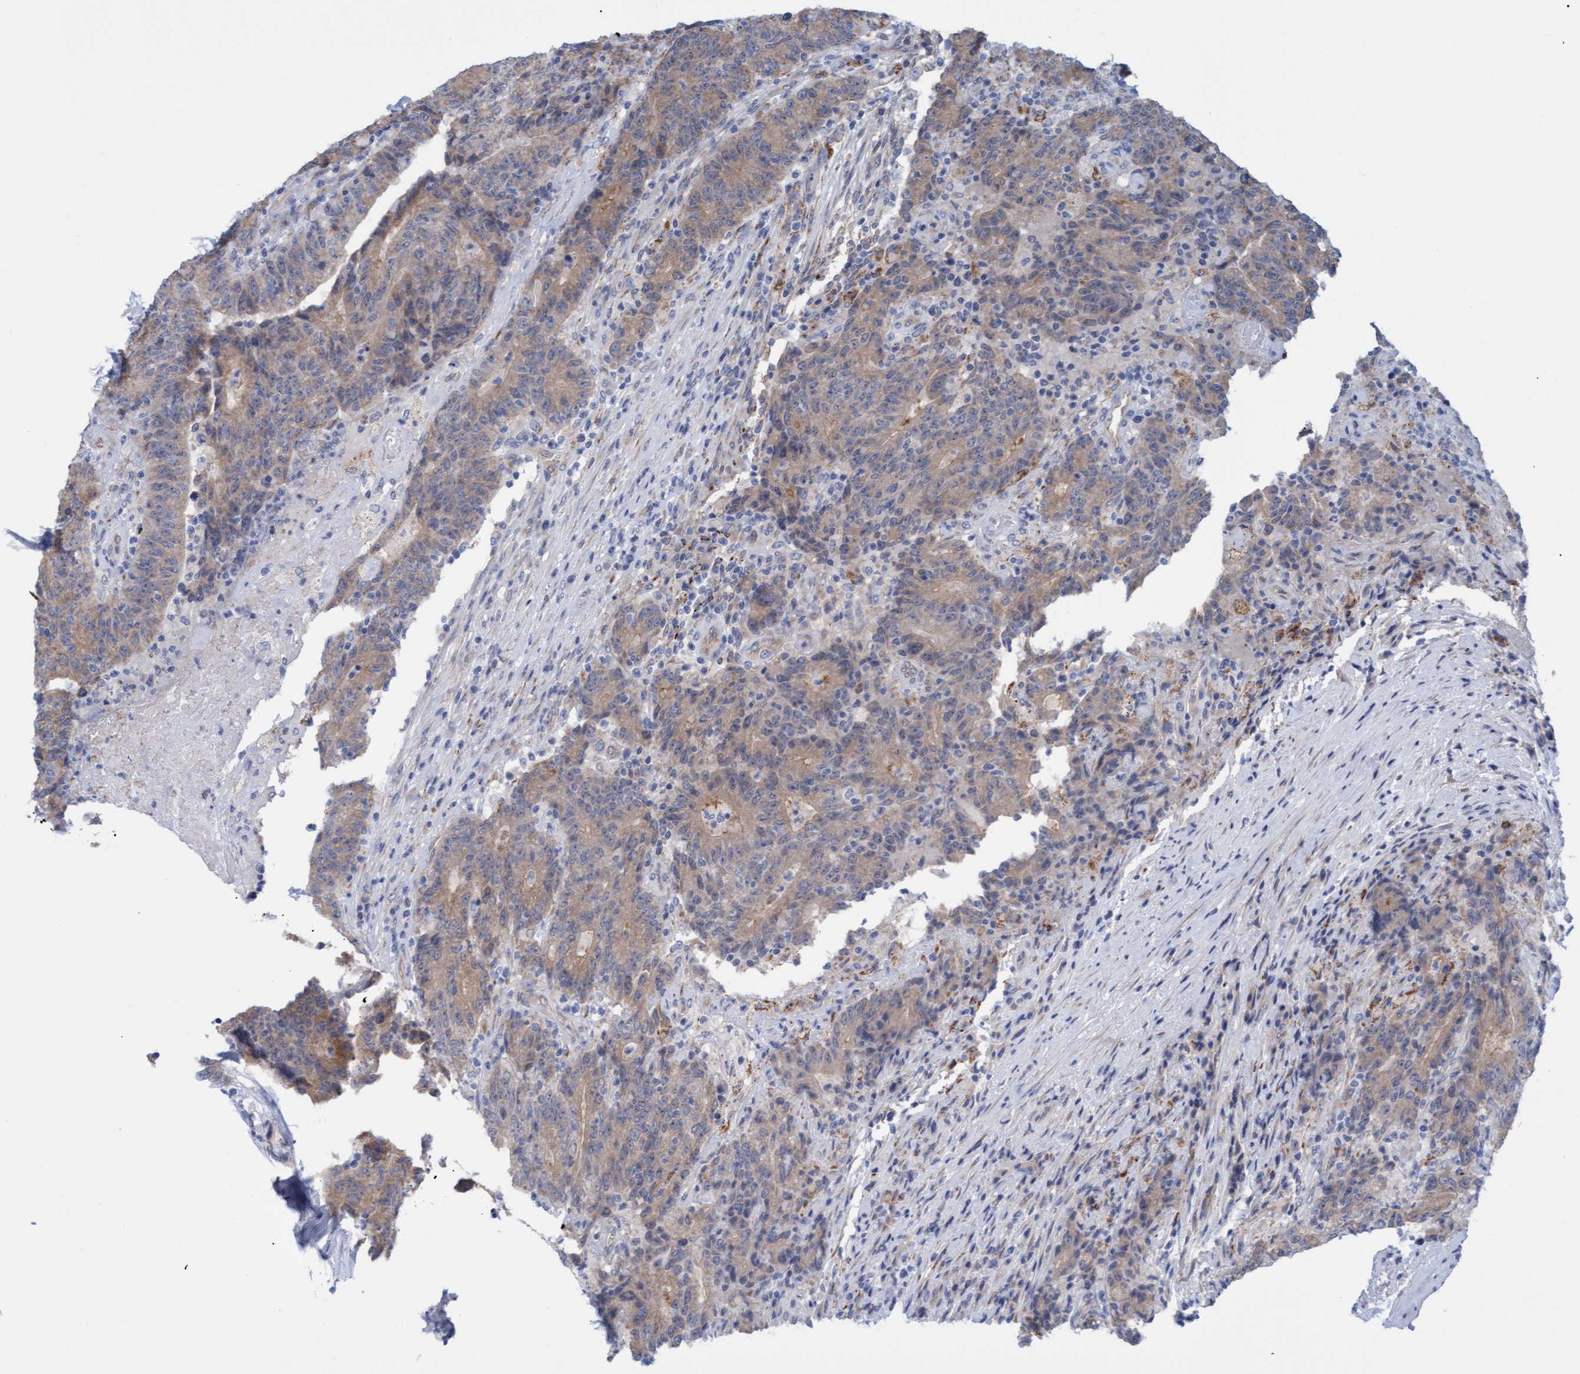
{"staining": {"intensity": "weak", "quantity": ">75%", "location": "cytoplasmic/membranous"}, "tissue": "colorectal cancer", "cell_type": "Tumor cells", "image_type": "cancer", "snomed": [{"axis": "morphology", "description": "Normal tissue, NOS"}, {"axis": "morphology", "description": "Adenocarcinoma, NOS"}, {"axis": "topography", "description": "Colon"}], "caption": "Weak cytoplasmic/membranous expression for a protein is identified in approximately >75% of tumor cells of adenocarcinoma (colorectal) using IHC.", "gene": "STXBP1", "patient": {"sex": "female", "age": 75}}